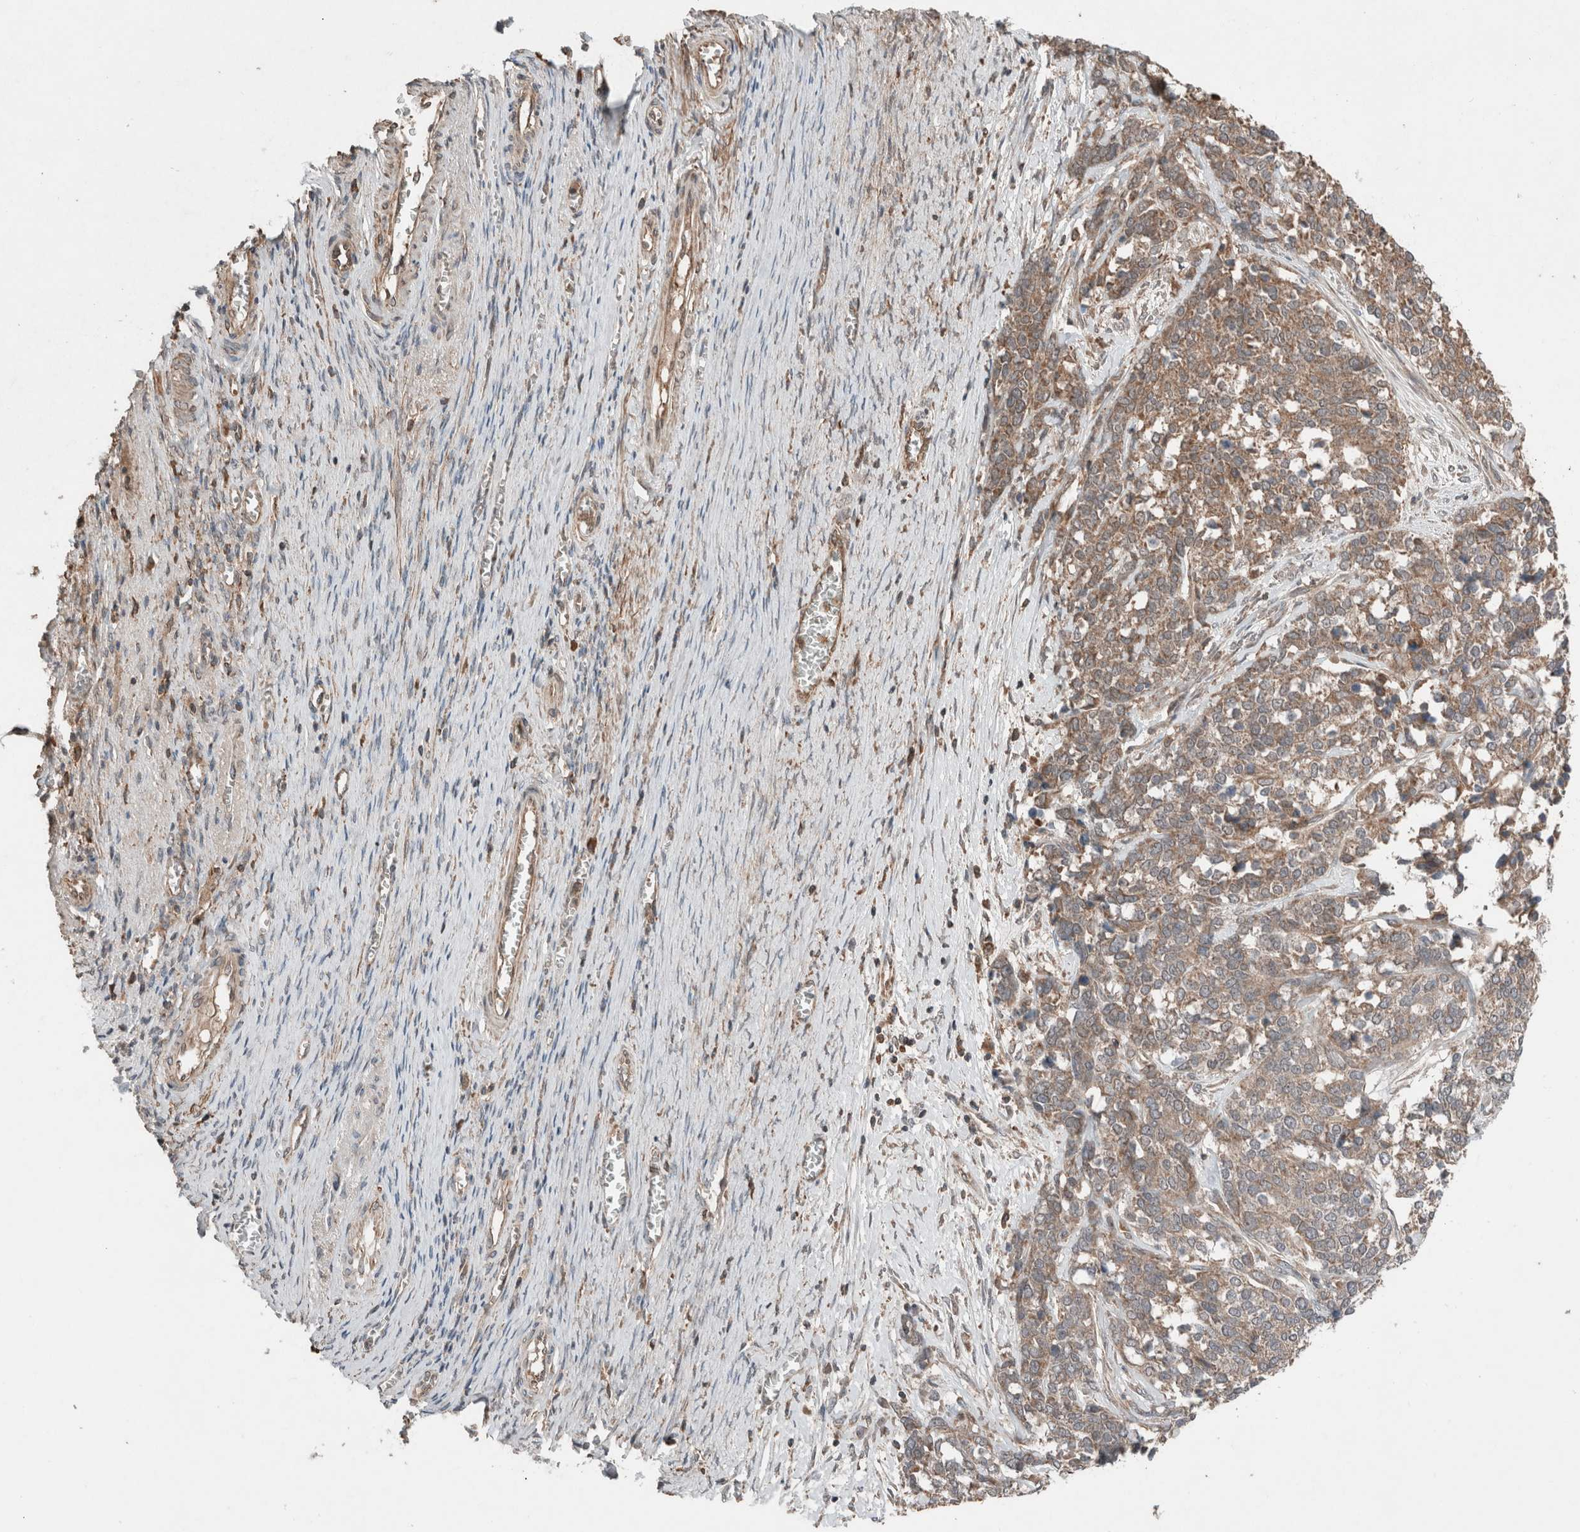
{"staining": {"intensity": "weak", "quantity": ">75%", "location": "cytoplasmic/membranous"}, "tissue": "ovarian cancer", "cell_type": "Tumor cells", "image_type": "cancer", "snomed": [{"axis": "morphology", "description": "Cystadenocarcinoma, serous, NOS"}, {"axis": "topography", "description": "Ovary"}], "caption": "A high-resolution histopathology image shows immunohistochemistry staining of ovarian cancer (serous cystadenocarcinoma), which displays weak cytoplasmic/membranous positivity in about >75% of tumor cells. The staining is performed using DAB (3,3'-diaminobenzidine) brown chromogen to label protein expression. The nuclei are counter-stained blue using hematoxylin.", "gene": "KLK14", "patient": {"sex": "female", "age": 44}}